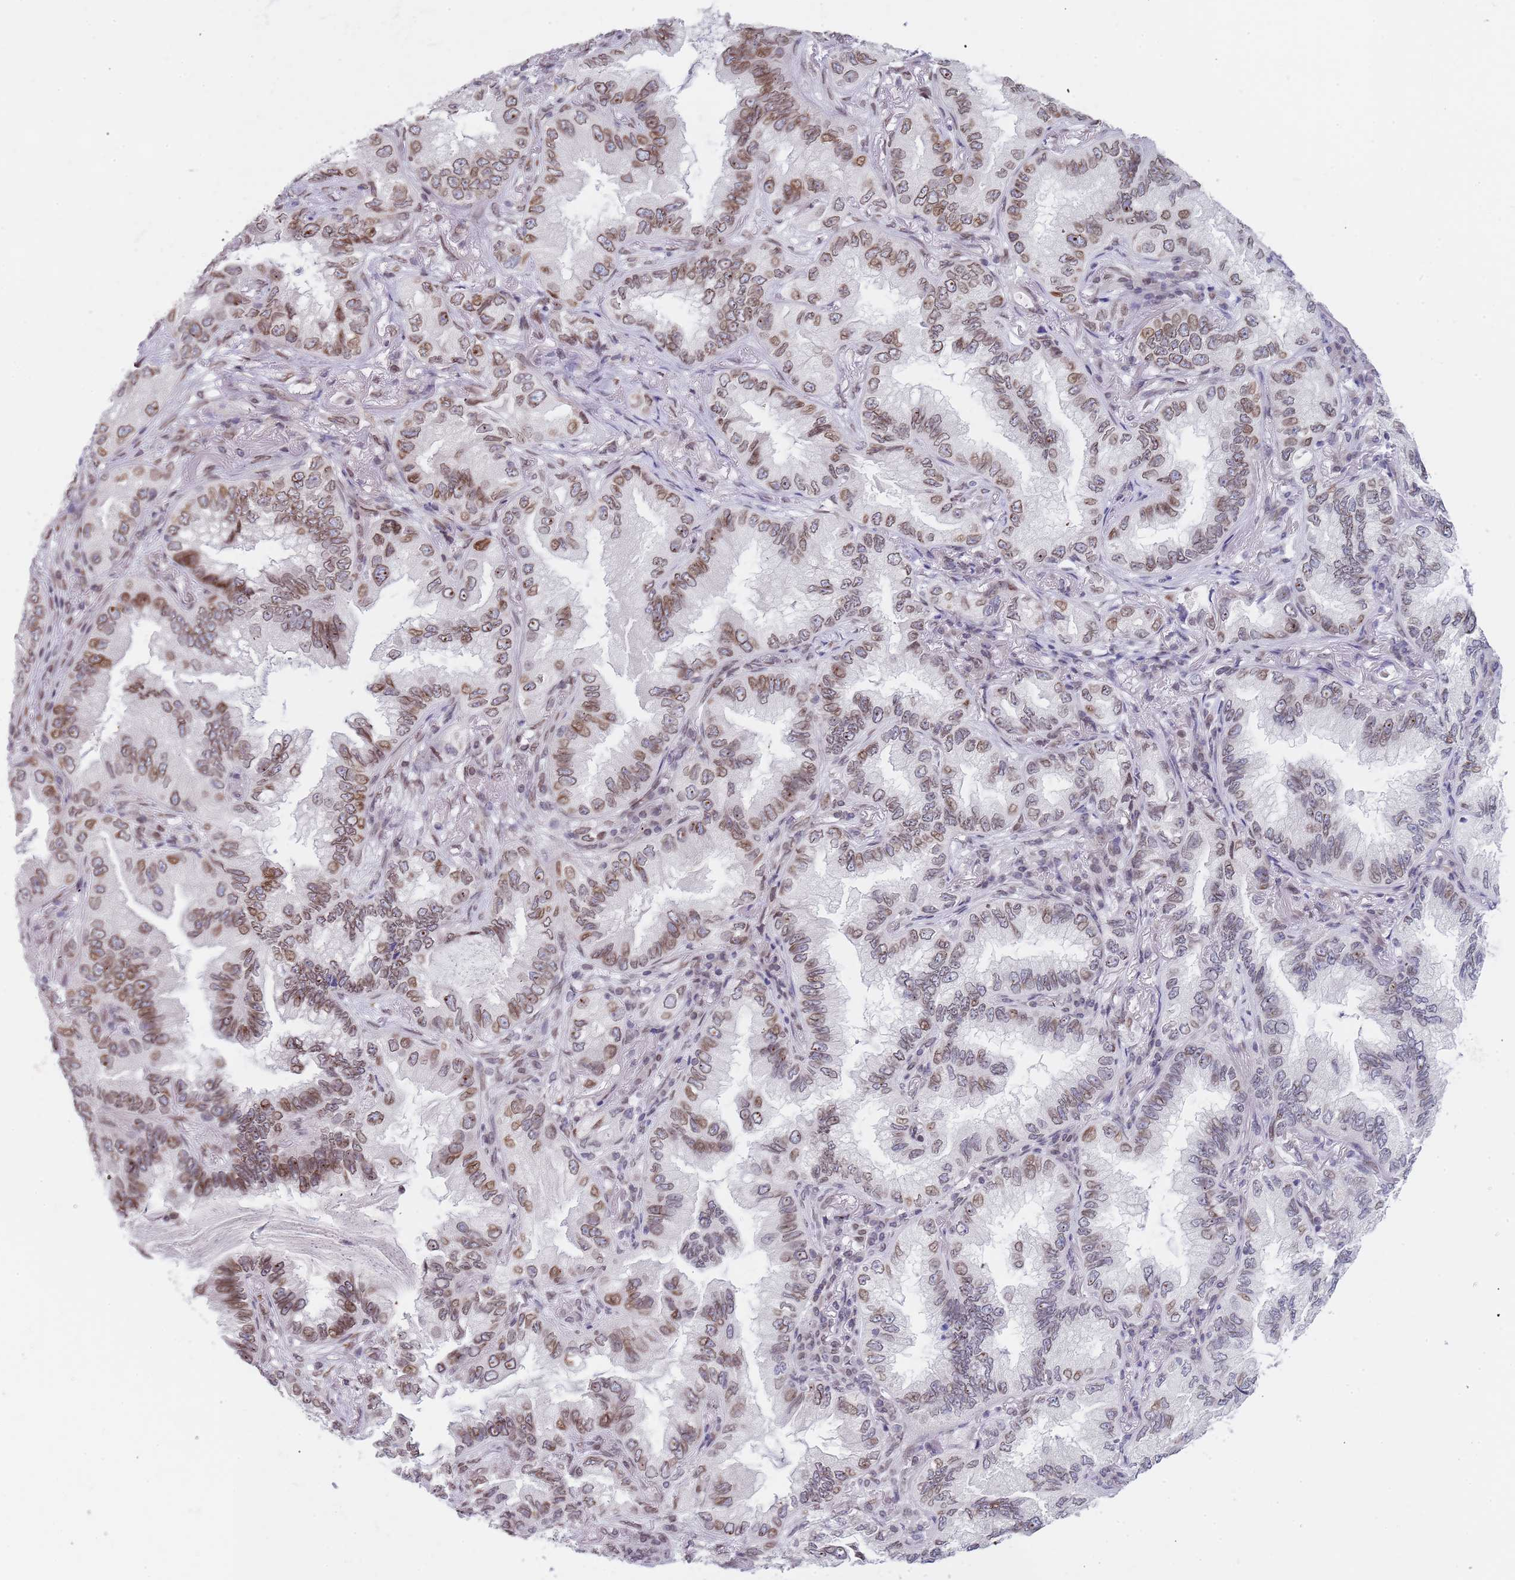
{"staining": {"intensity": "moderate", "quantity": ">75%", "location": "cytoplasmic/membranous,nuclear"}, "tissue": "lung cancer", "cell_type": "Tumor cells", "image_type": "cancer", "snomed": [{"axis": "morphology", "description": "Adenocarcinoma, NOS"}, {"axis": "topography", "description": "Lung"}], "caption": "Moderate cytoplasmic/membranous and nuclear positivity for a protein is appreciated in approximately >75% of tumor cells of adenocarcinoma (lung) using IHC.", "gene": "KLHDC2", "patient": {"sex": "female", "age": 69}}